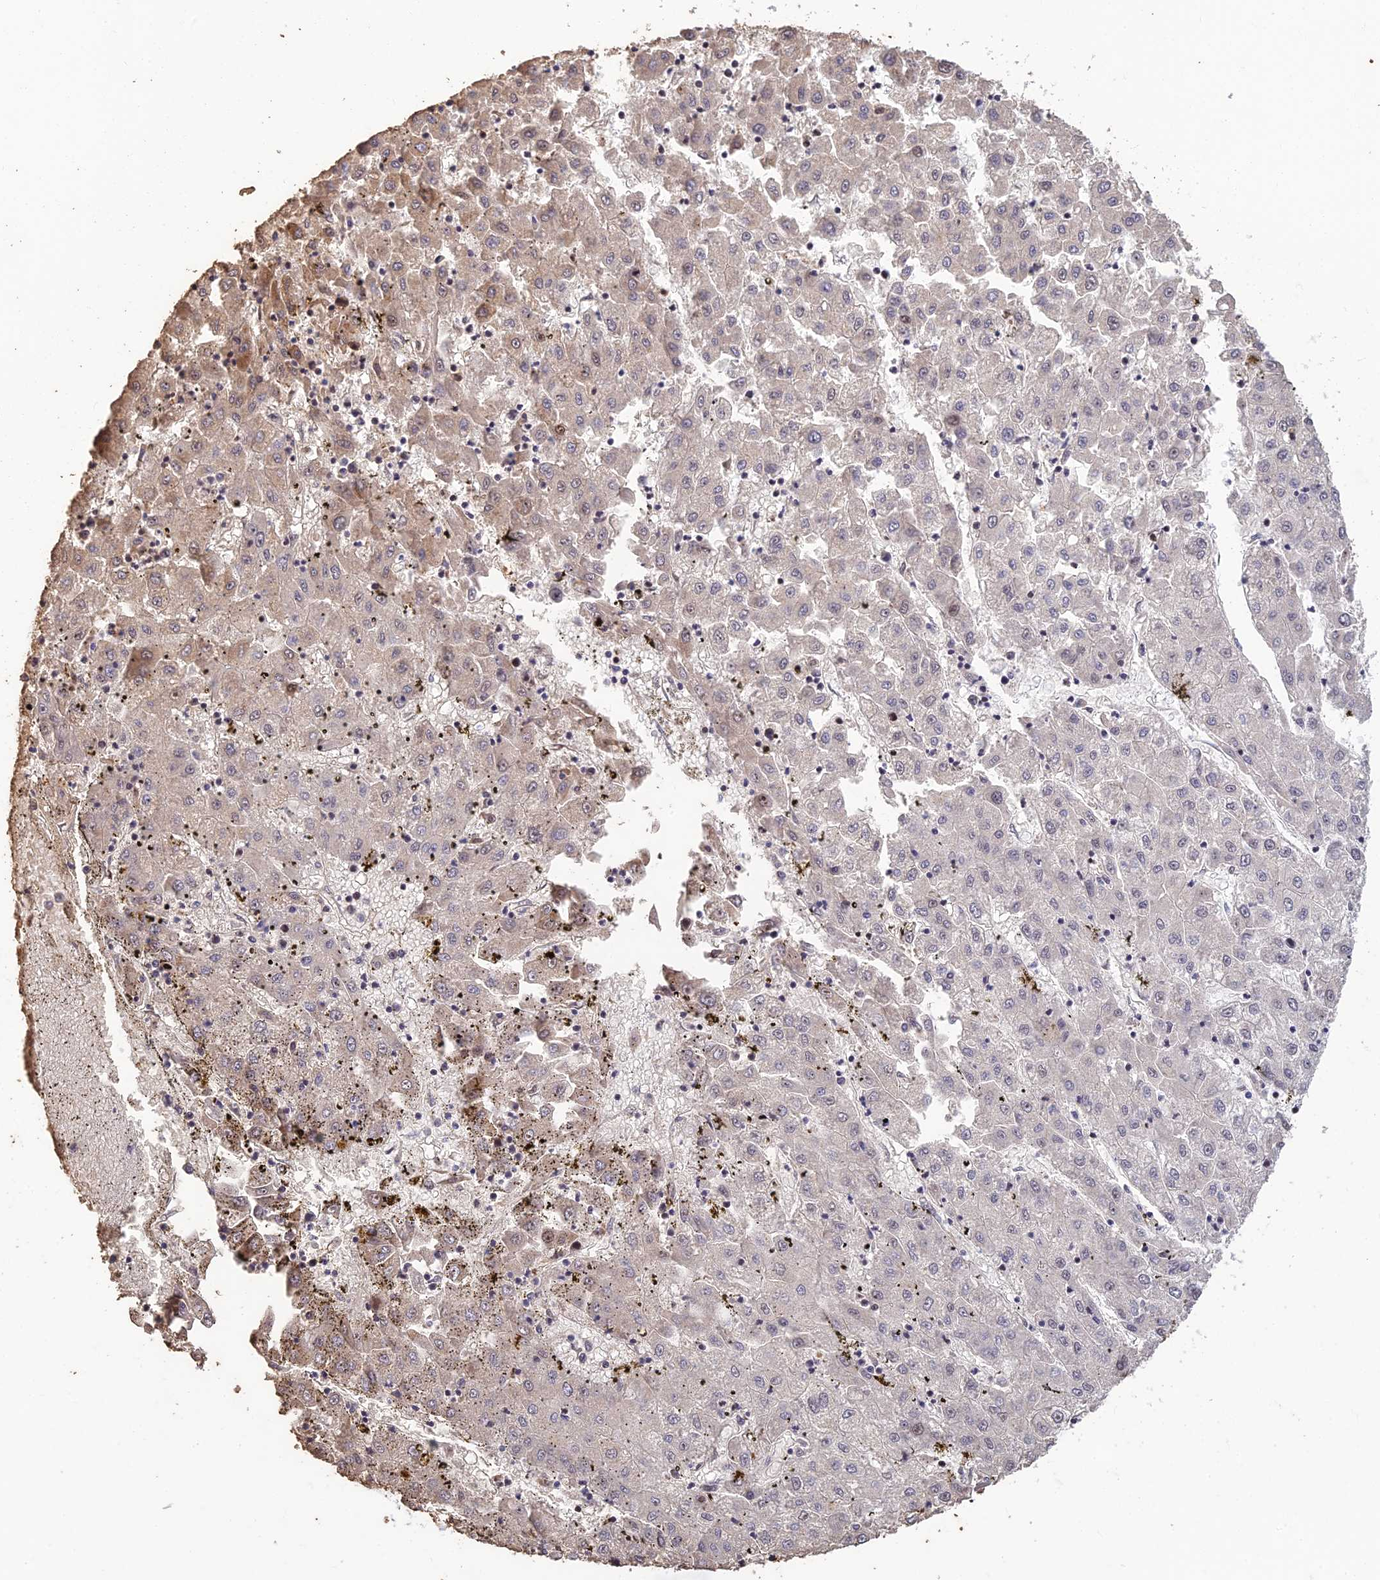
{"staining": {"intensity": "moderate", "quantity": "25%-75%", "location": "cytoplasmic/membranous"}, "tissue": "liver cancer", "cell_type": "Tumor cells", "image_type": "cancer", "snomed": [{"axis": "morphology", "description": "Carcinoma, Hepatocellular, NOS"}, {"axis": "topography", "description": "Liver"}], "caption": "This micrograph reveals IHC staining of human liver cancer (hepatocellular carcinoma), with medium moderate cytoplasmic/membranous staining in about 25%-75% of tumor cells.", "gene": "UFSP2", "patient": {"sex": "male", "age": 72}}